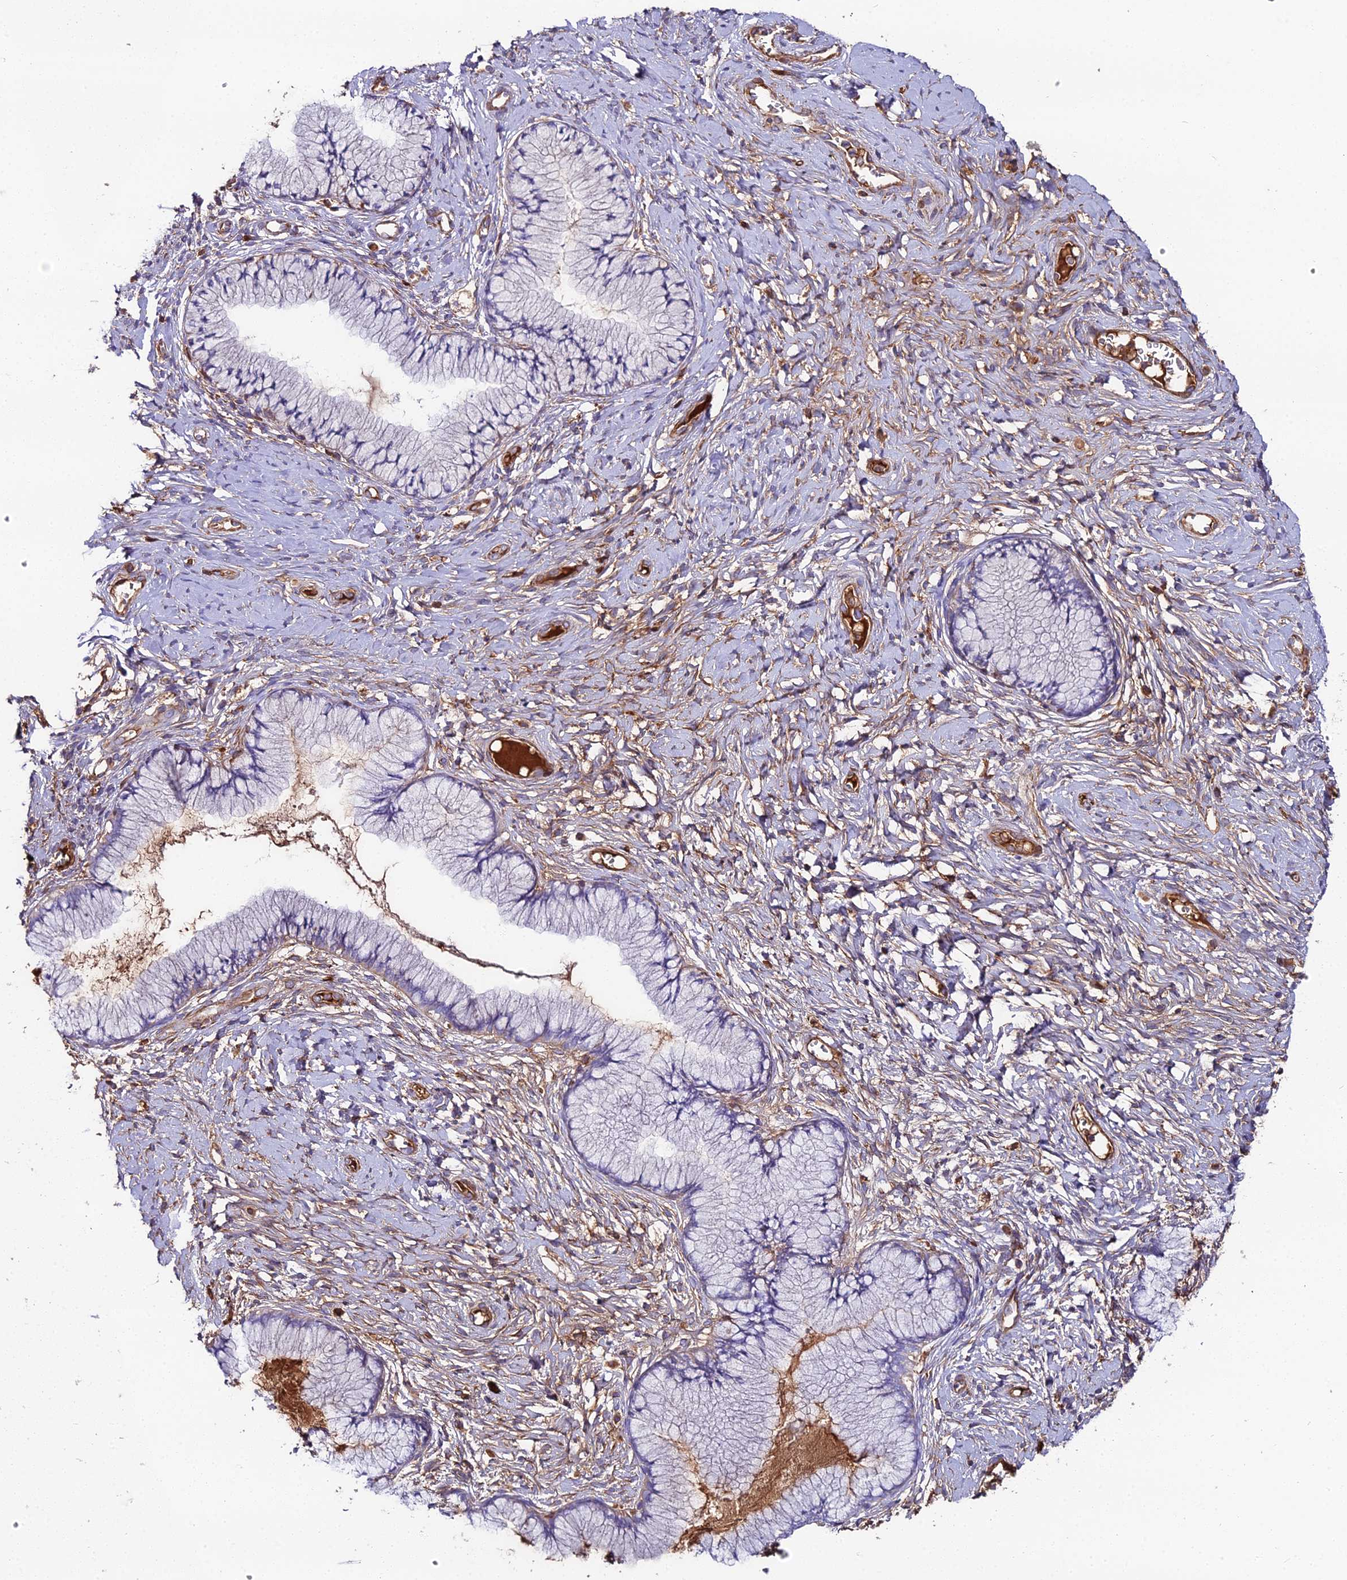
{"staining": {"intensity": "negative", "quantity": "none", "location": "none"}, "tissue": "cervix", "cell_type": "Glandular cells", "image_type": "normal", "snomed": [{"axis": "morphology", "description": "Normal tissue, NOS"}, {"axis": "topography", "description": "Cervix"}], "caption": "An immunohistochemistry (IHC) histopathology image of normal cervix is shown. There is no staining in glandular cells of cervix. (DAB immunohistochemistry (IHC) with hematoxylin counter stain).", "gene": "BEX4", "patient": {"sex": "female", "age": 42}}